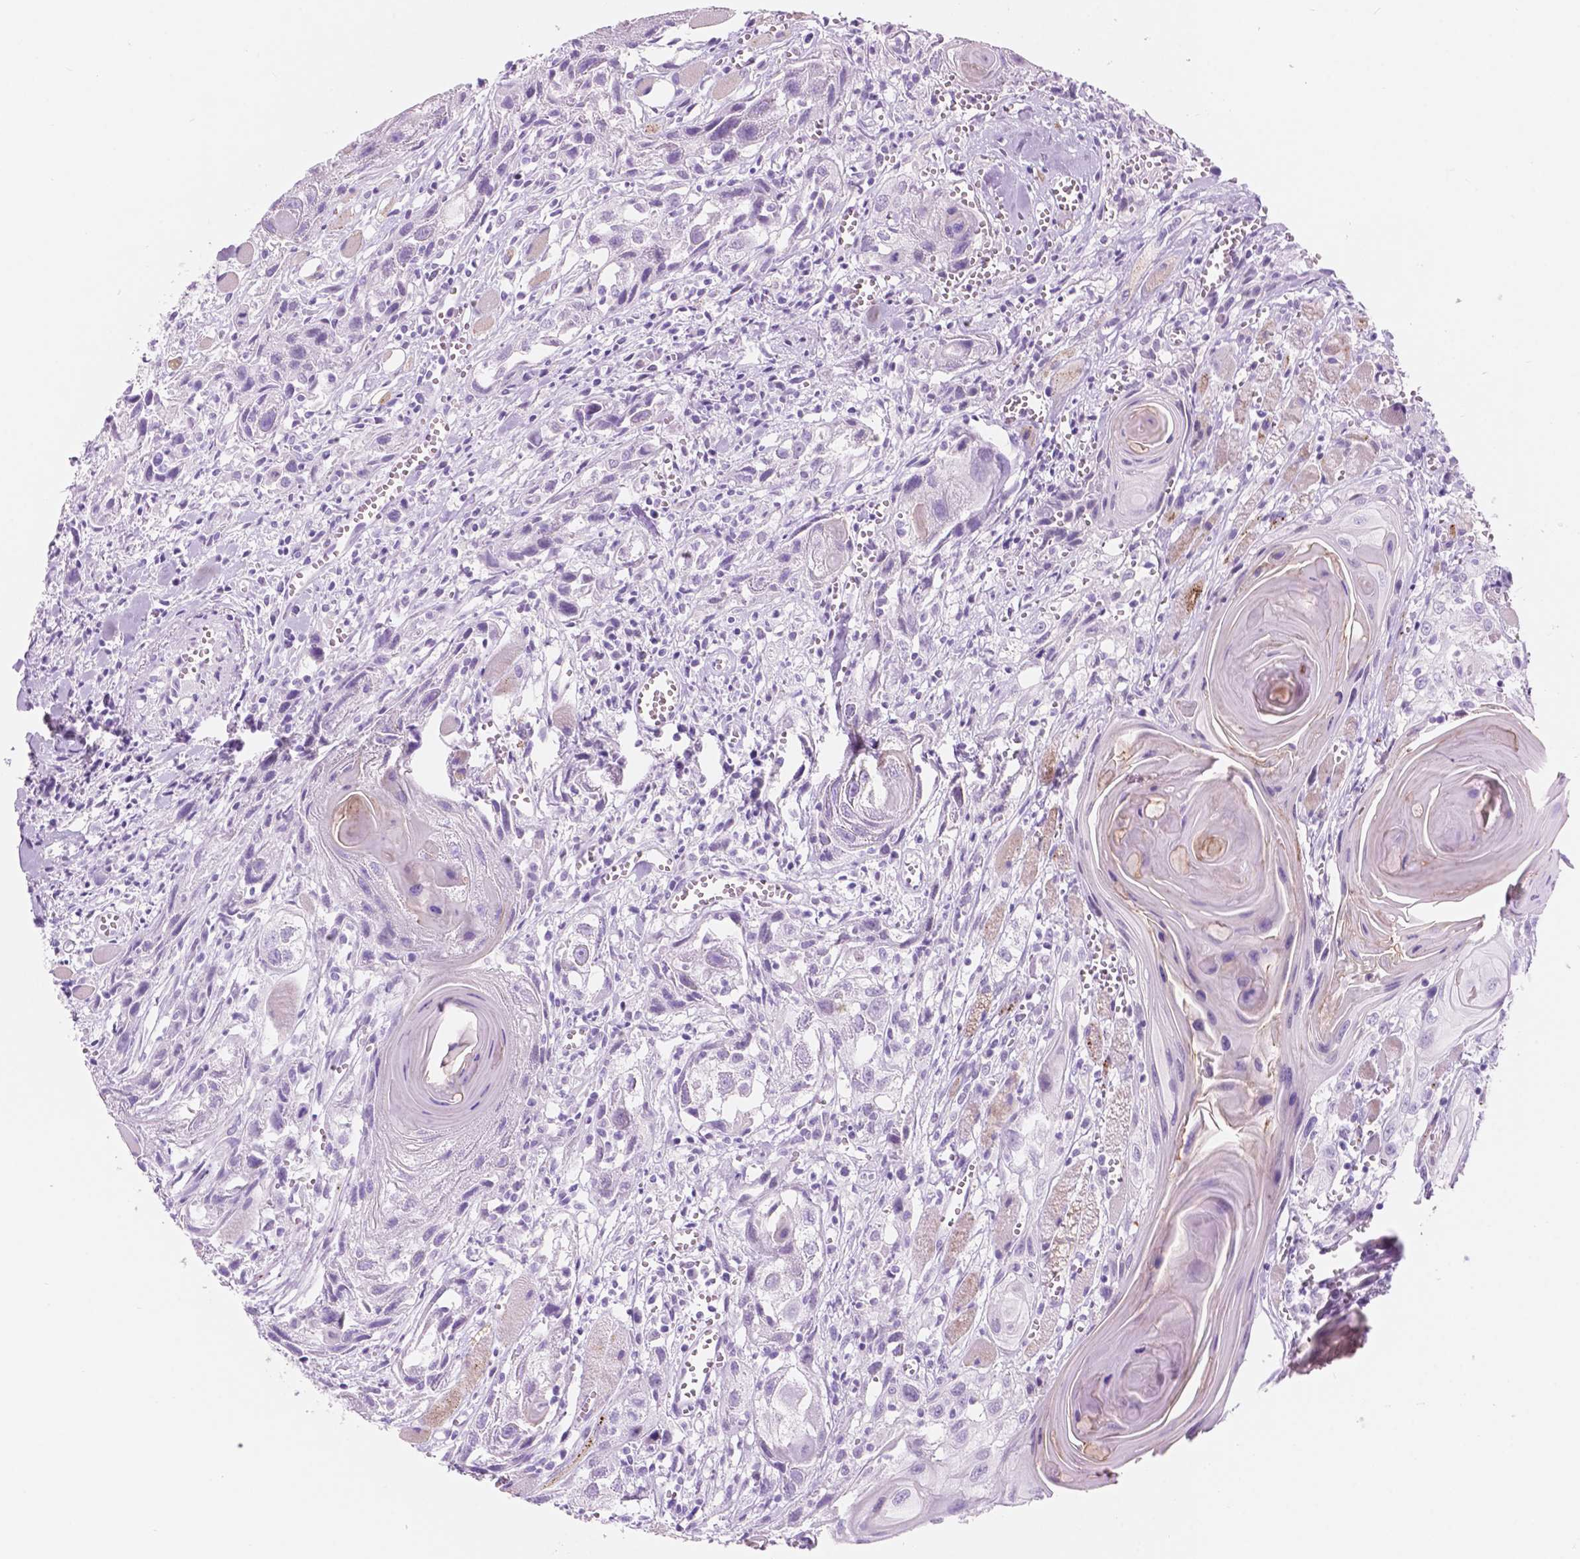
{"staining": {"intensity": "negative", "quantity": "none", "location": "none"}, "tissue": "head and neck cancer", "cell_type": "Tumor cells", "image_type": "cancer", "snomed": [{"axis": "morphology", "description": "Squamous cell carcinoma, NOS"}, {"axis": "topography", "description": "Head-Neck"}], "caption": "This is a micrograph of immunohistochemistry (IHC) staining of squamous cell carcinoma (head and neck), which shows no expression in tumor cells.", "gene": "CUZD1", "patient": {"sex": "female", "age": 80}}